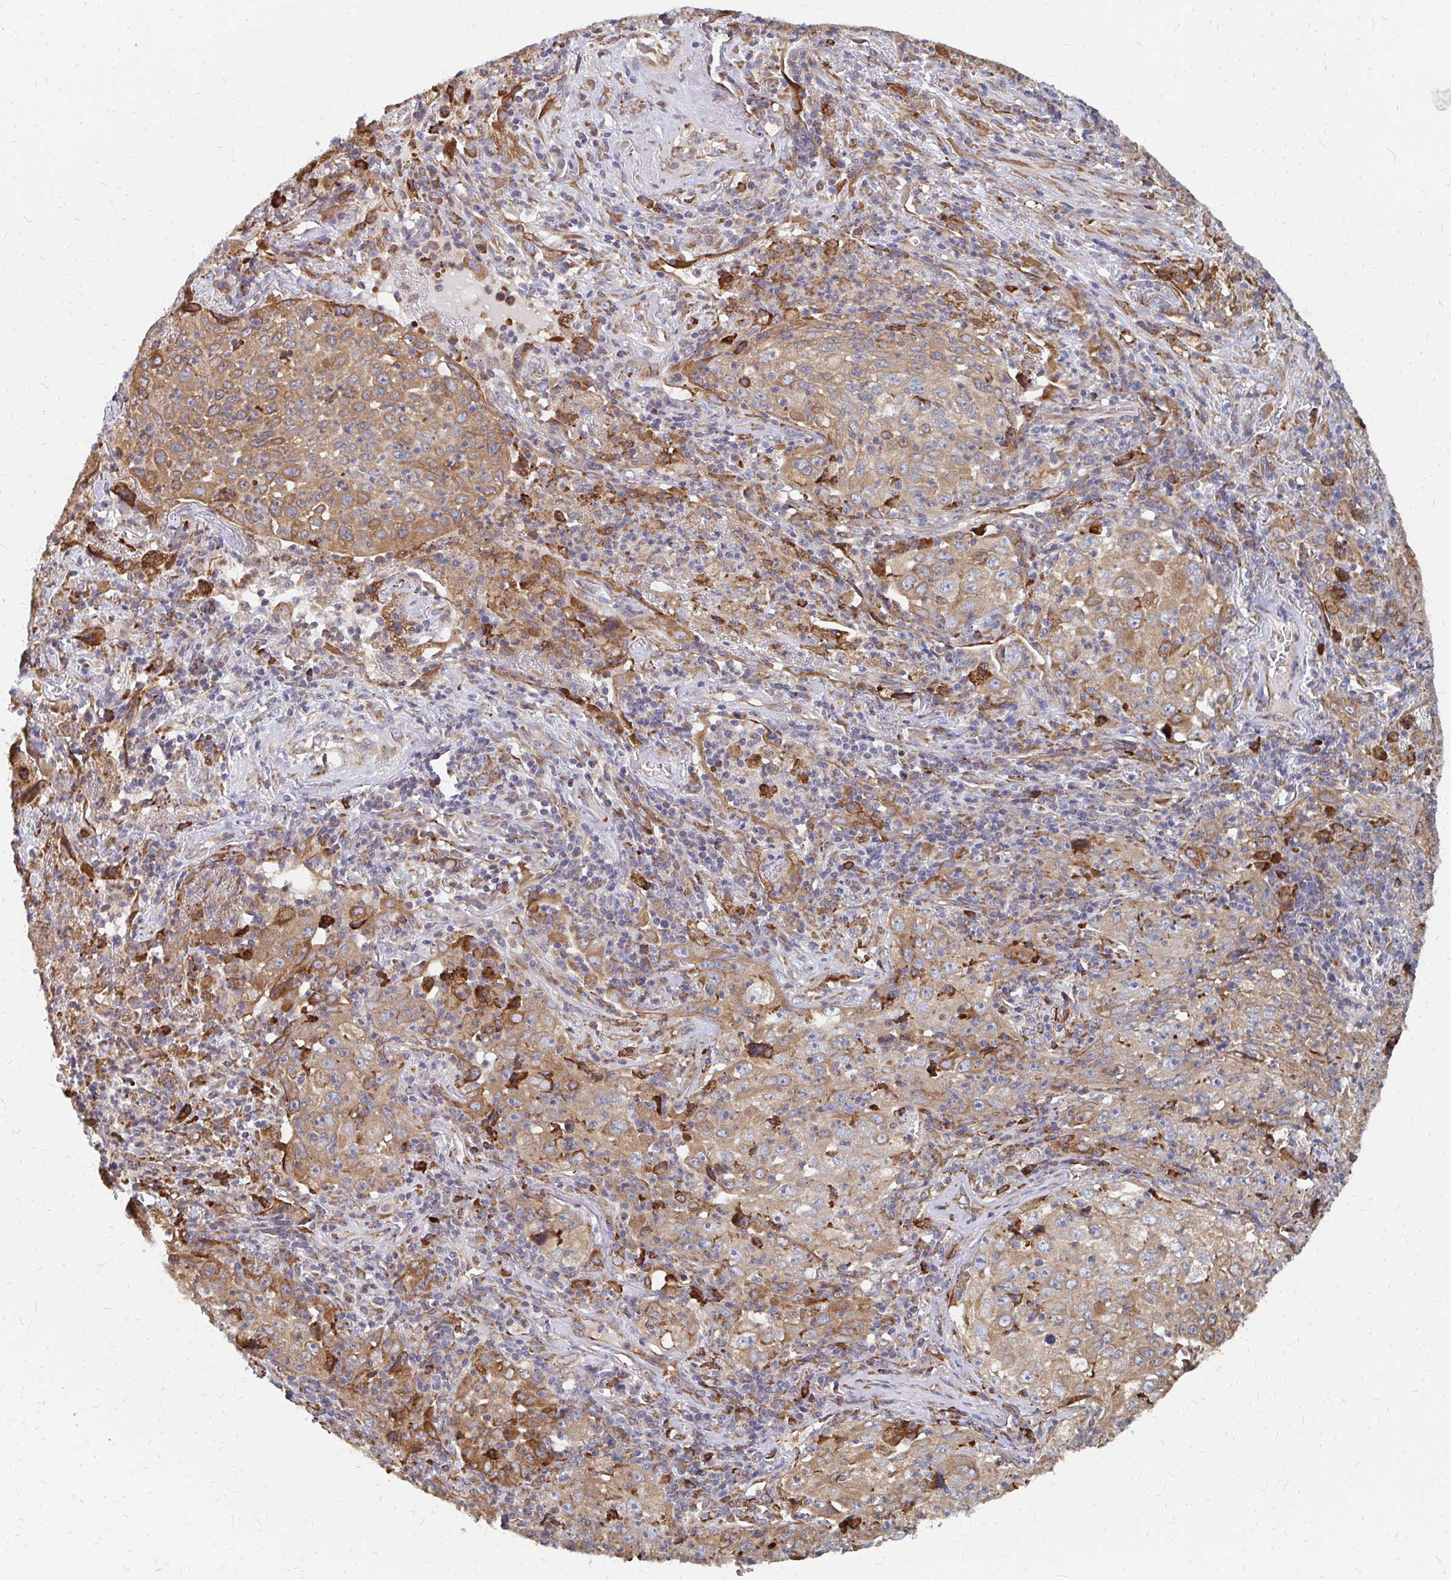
{"staining": {"intensity": "moderate", "quantity": ">75%", "location": "cytoplasmic/membranous"}, "tissue": "lung cancer", "cell_type": "Tumor cells", "image_type": "cancer", "snomed": [{"axis": "morphology", "description": "Squamous cell carcinoma, NOS"}, {"axis": "topography", "description": "Lung"}], "caption": "Brown immunohistochemical staining in human squamous cell carcinoma (lung) shows moderate cytoplasmic/membranous positivity in about >75% of tumor cells.", "gene": "PPP1R13L", "patient": {"sex": "male", "age": 71}}